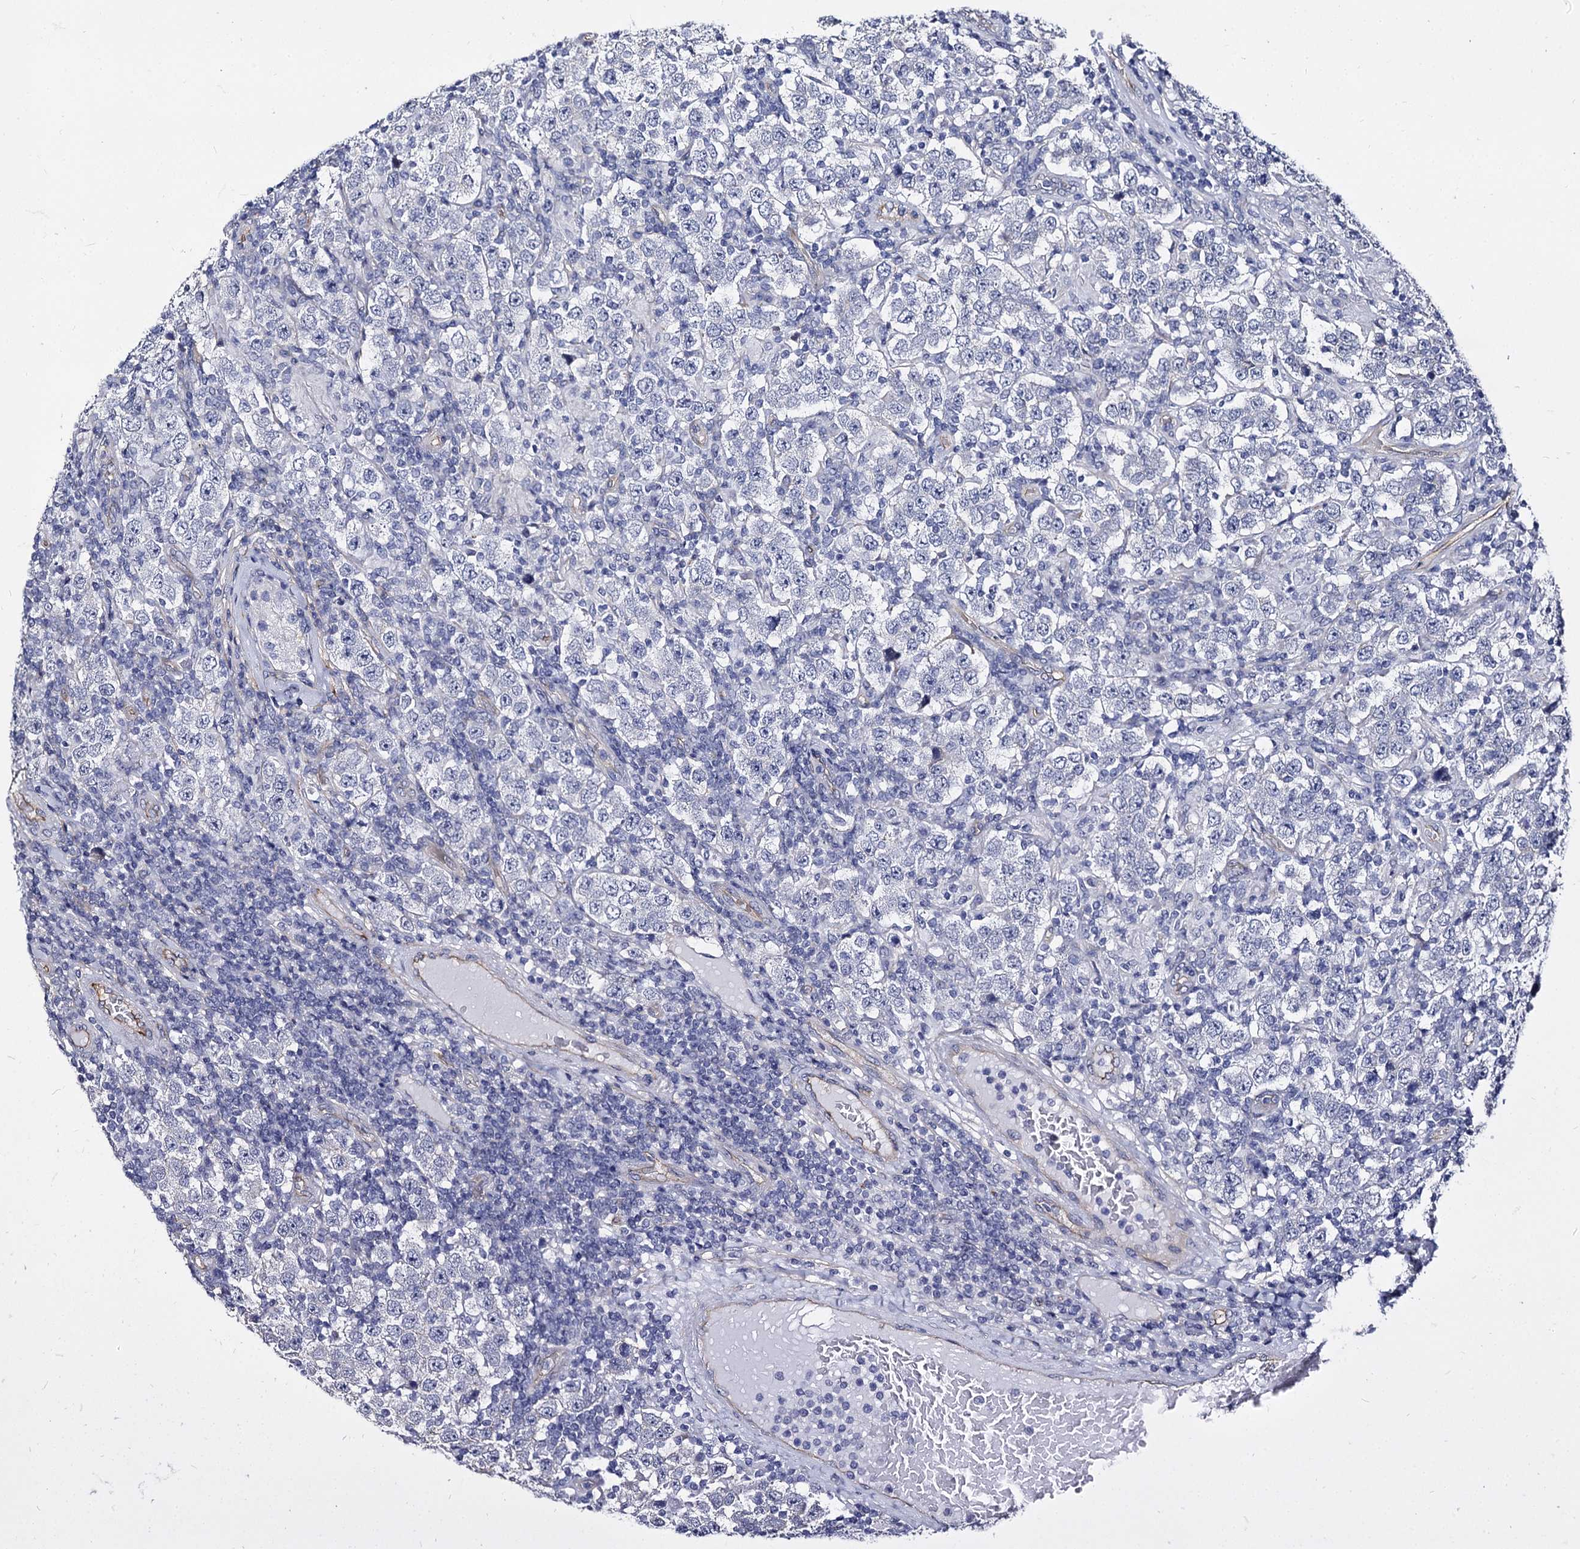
{"staining": {"intensity": "negative", "quantity": "none", "location": "none"}, "tissue": "testis cancer", "cell_type": "Tumor cells", "image_type": "cancer", "snomed": [{"axis": "morphology", "description": "Normal tissue, NOS"}, {"axis": "morphology", "description": "Urothelial carcinoma, High grade"}, {"axis": "morphology", "description": "Seminoma, NOS"}, {"axis": "morphology", "description": "Carcinoma, Embryonal, NOS"}, {"axis": "topography", "description": "Urinary bladder"}, {"axis": "topography", "description": "Testis"}], "caption": "A high-resolution image shows immunohistochemistry staining of testis urothelial carcinoma (high-grade), which exhibits no significant staining in tumor cells. (DAB IHC visualized using brightfield microscopy, high magnification).", "gene": "CBFB", "patient": {"sex": "male", "age": 41}}